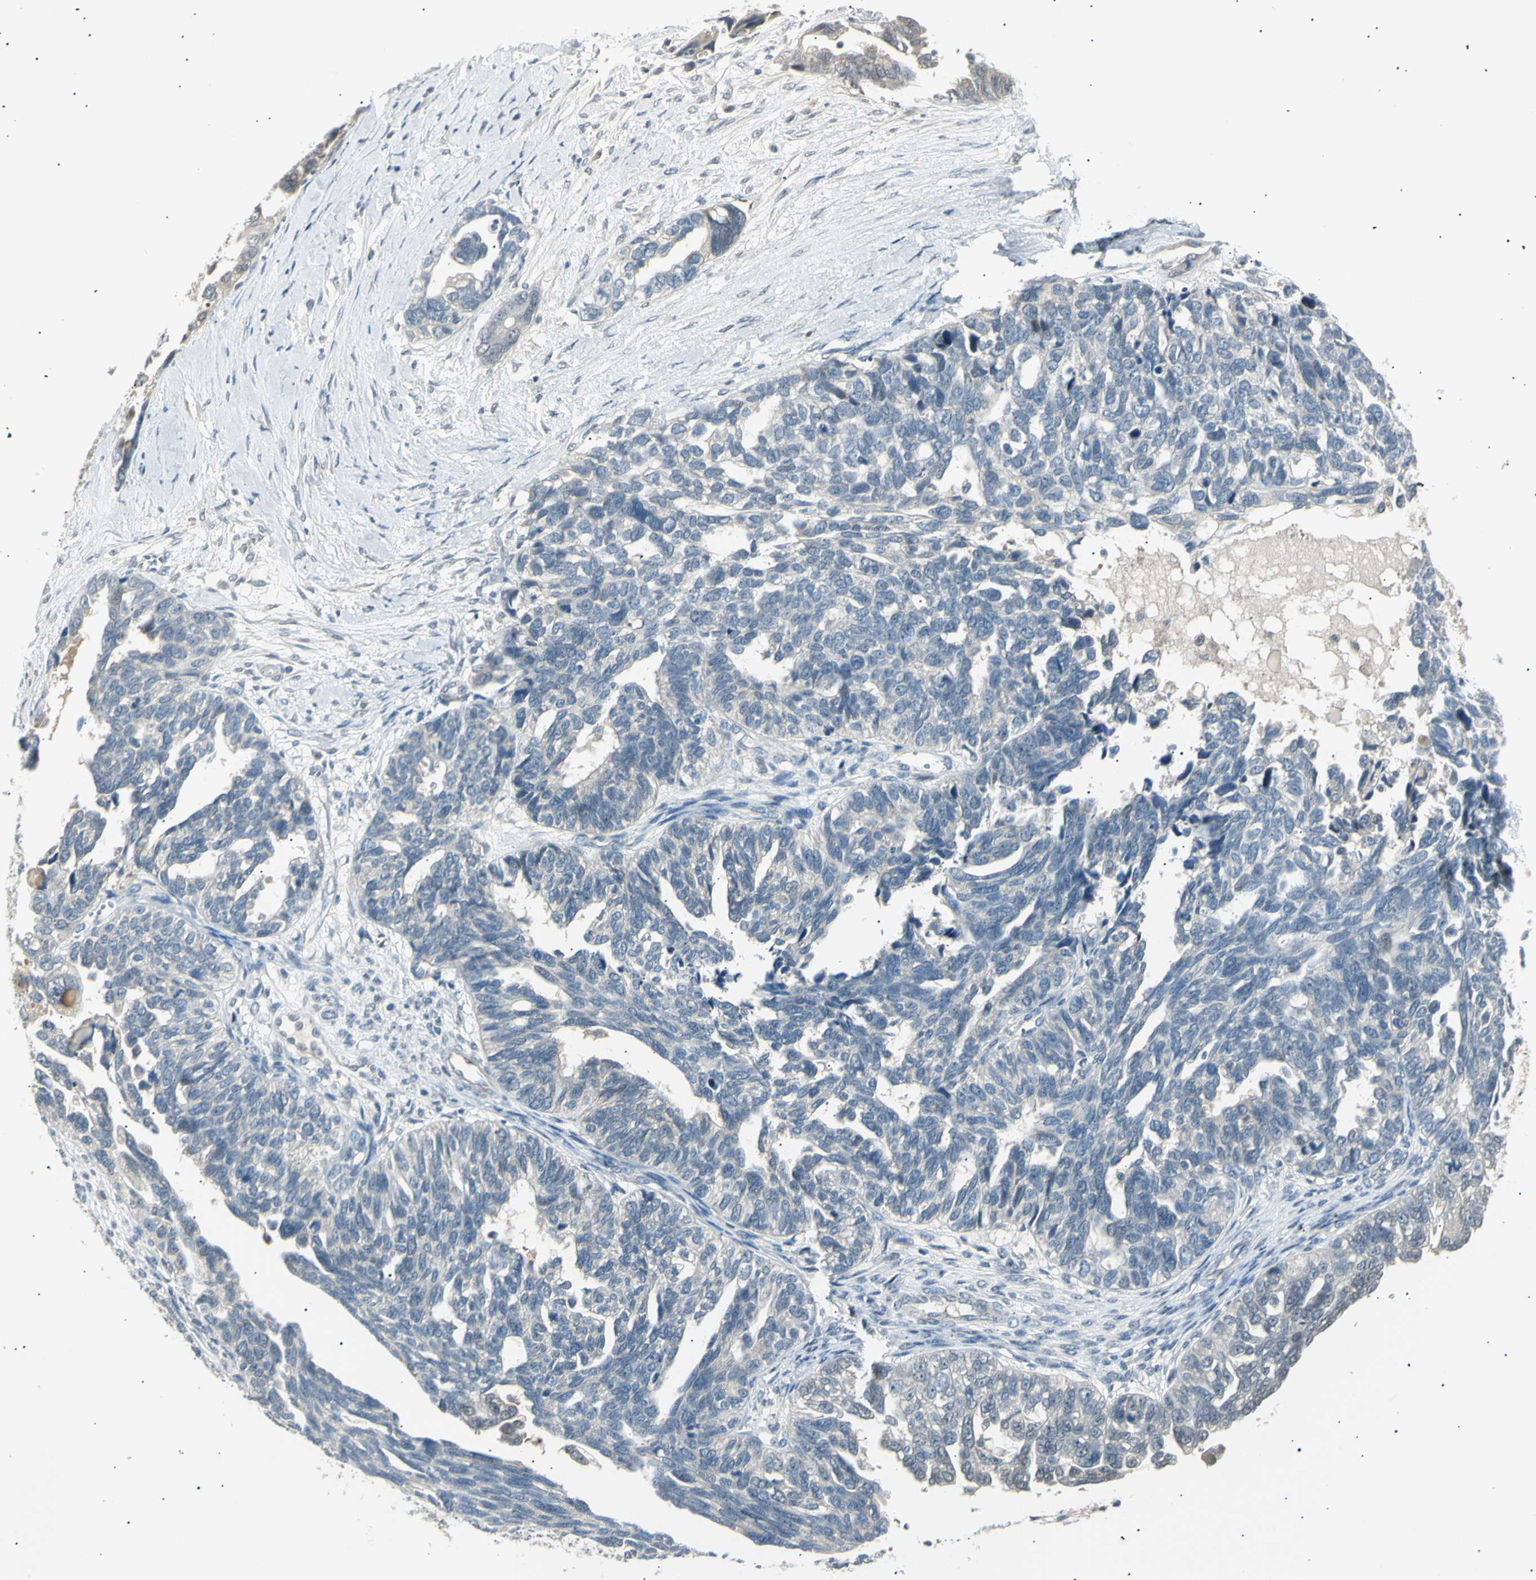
{"staining": {"intensity": "weak", "quantity": "<25%", "location": "cytoplasmic/membranous"}, "tissue": "ovarian cancer", "cell_type": "Tumor cells", "image_type": "cancer", "snomed": [{"axis": "morphology", "description": "Cystadenocarcinoma, serous, NOS"}, {"axis": "topography", "description": "Ovary"}], "caption": "This histopathology image is of ovarian cancer stained with IHC to label a protein in brown with the nuclei are counter-stained blue. There is no positivity in tumor cells.", "gene": "LHPP", "patient": {"sex": "female", "age": 79}}